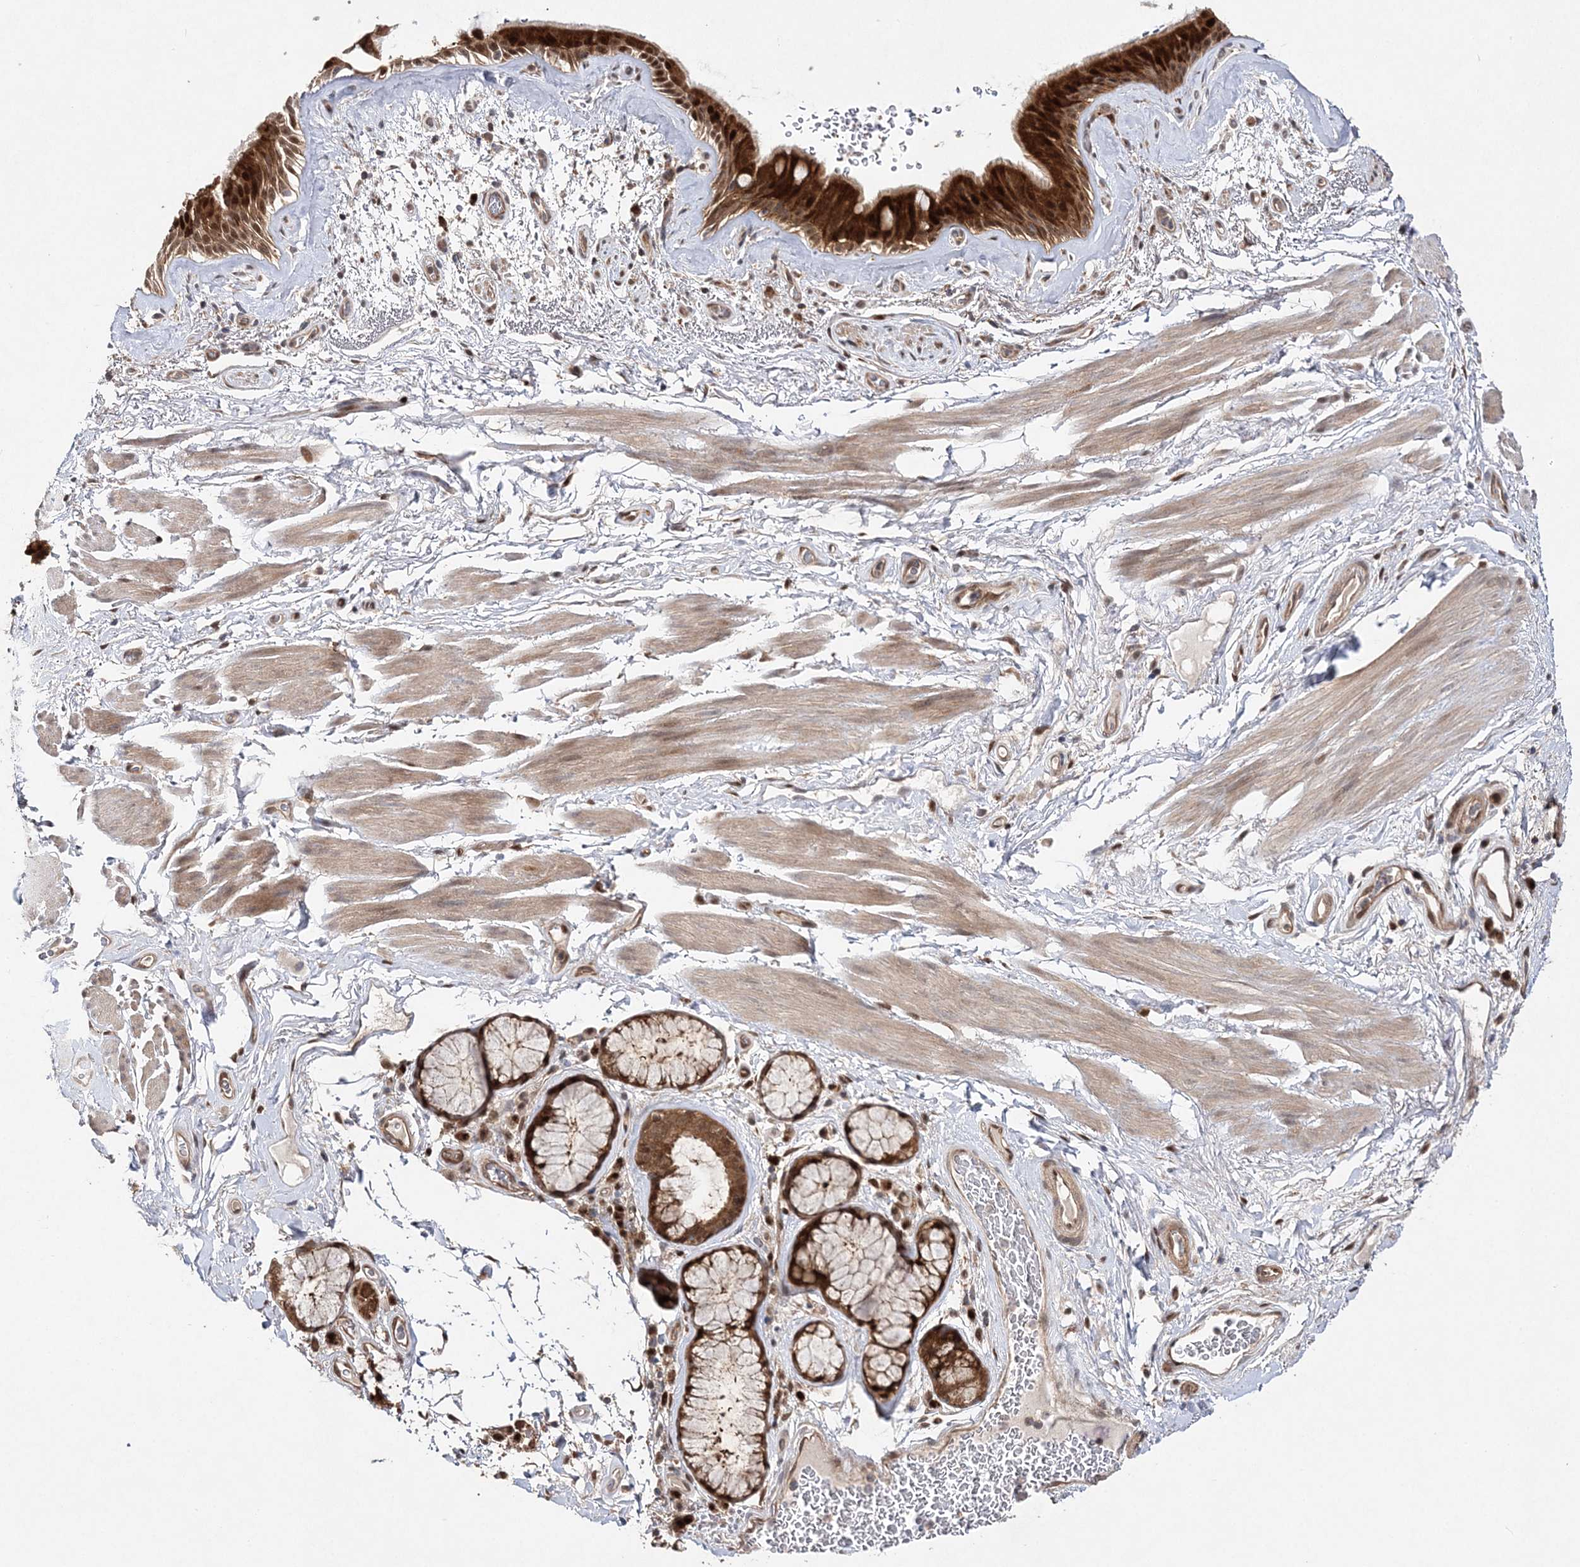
{"staining": {"intensity": "strong", "quantity": ">75%", "location": "cytoplasmic/membranous,nuclear"}, "tissue": "bronchus", "cell_type": "Respiratory epithelial cells", "image_type": "normal", "snomed": [{"axis": "morphology", "description": "Normal tissue, NOS"}, {"axis": "topography", "description": "Cartilage tissue"}], "caption": "Bronchus stained with IHC displays strong cytoplasmic/membranous,nuclear expression in about >75% of respiratory epithelial cells.", "gene": "NIF3L1", "patient": {"sex": "female", "age": 63}}